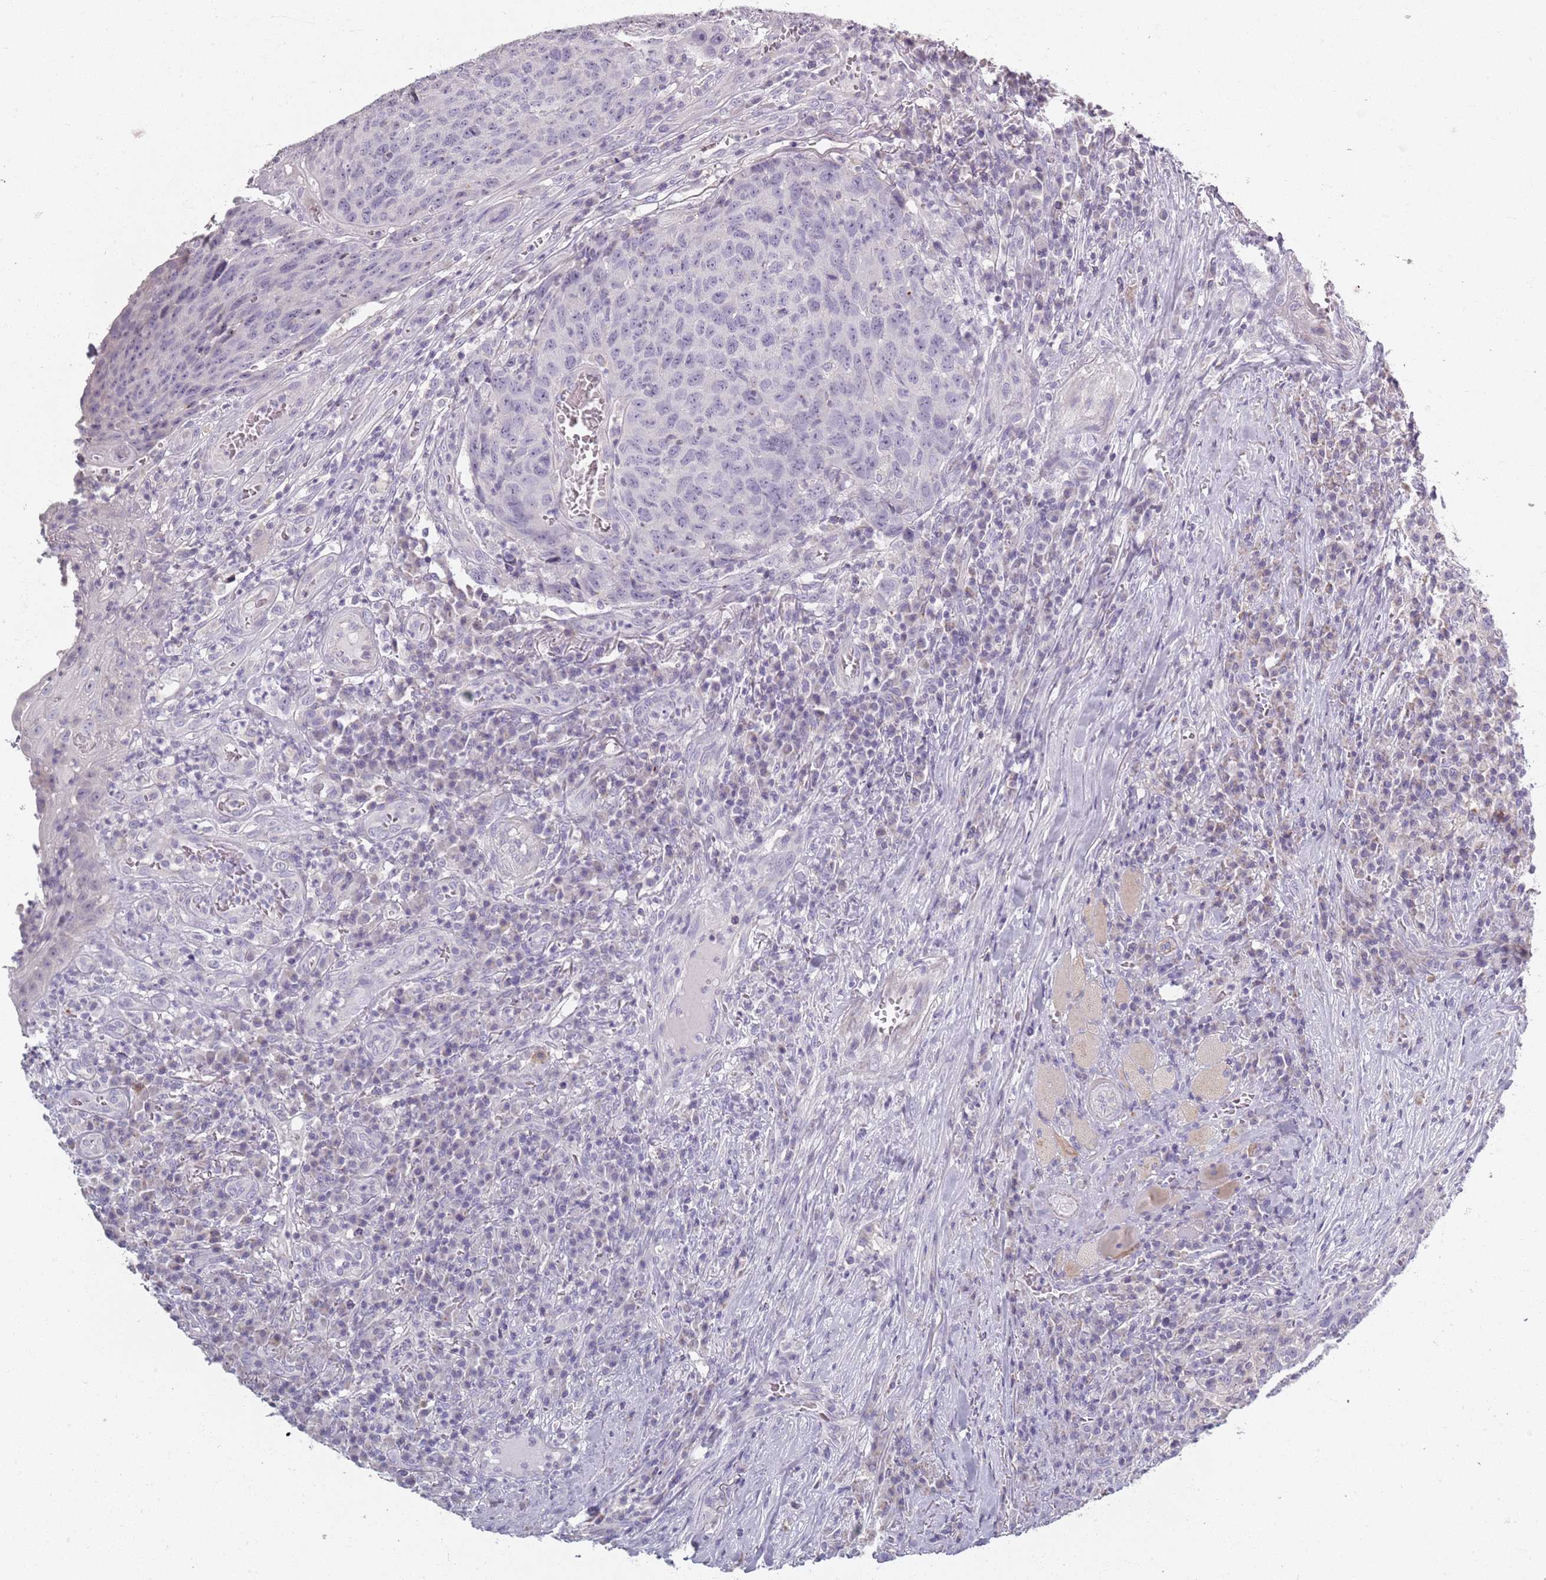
{"staining": {"intensity": "negative", "quantity": "none", "location": "none"}, "tissue": "head and neck cancer", "cell_type": "Tumor cells", "image_type": "cancer", "snomed": [{"axis": "morphology", "description": "Squamous cell carcinoma, NOS"}, {"axis": "topography", "description": "Head-Neck"}], "caption": "Micrograph shows no significant protein expression in tumor cells of head and neck cancer. (Immunohistochemistry, brightfield microscopy, high magnification).", "gene": "SYNGR3", "patient": {"sex": "male", "age": 66}}